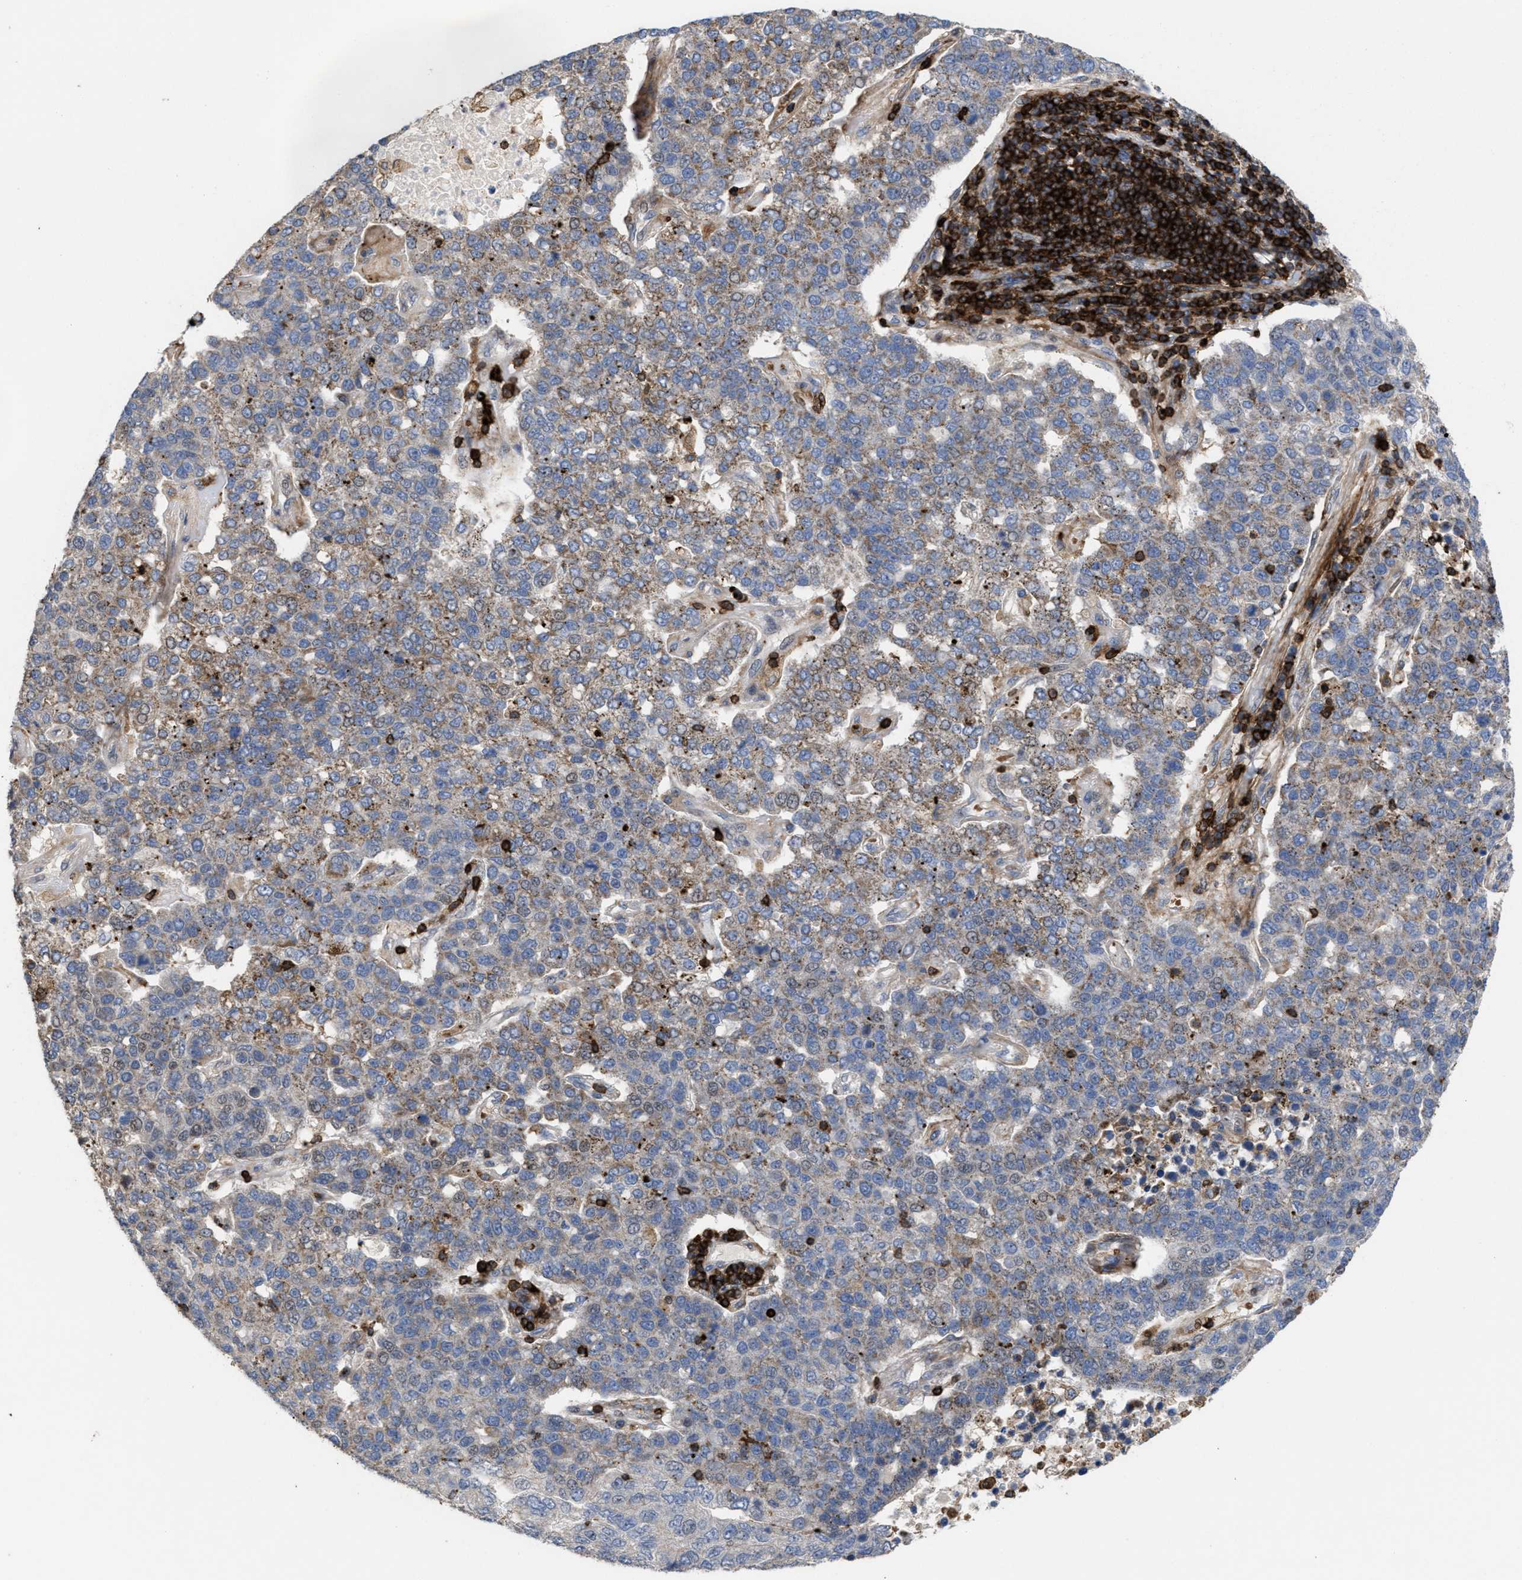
{"staining": {"intensity": "weak", "quantity": "25%-75%", "location": "cytoplasmic/membranous"}, "tissue": "pancreatic cancer", "cell_type": "Tumor cells", "image_type": "cancer", "snomed": [{"axis": "morphology", "description": "Adenocarcinoma, NOS"}, {"axis": "topography", "description": "Pancreas"}], "caption": "Protein expression analysis of pancreatic cancer demonstrates weak cytoplasmic/membranous positivity in about 25%-75% of tumor cells. The protein of interest is shown in brown color, while the nuclei are stained blue.", "gene": "PTPRE", "patient": {"sex": "female", "age": 61}}